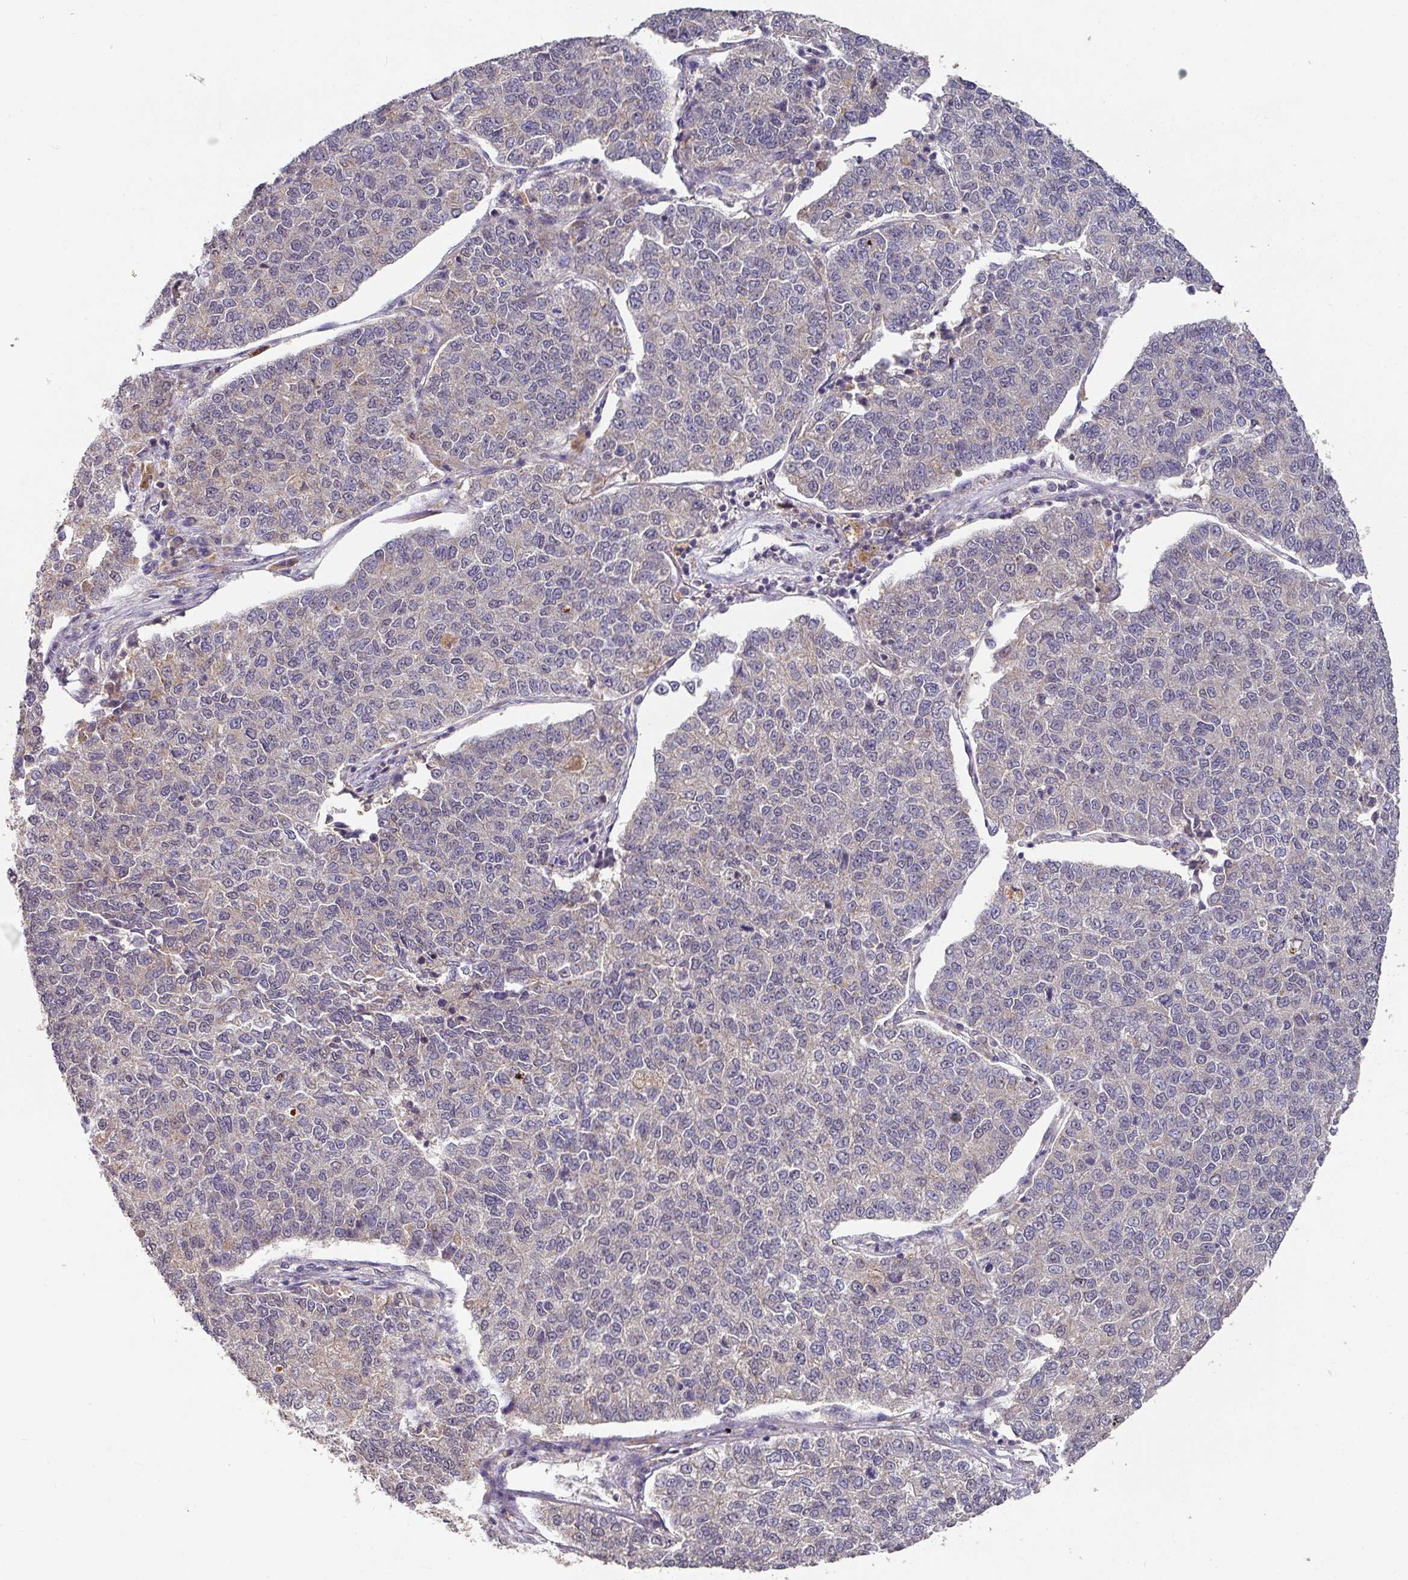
{"staining": {"intensity": "weak", "quantity": "<25%", "location": "cytoplasmic/membranous"}, "tissue": "lung cancer", "cell_type": "Tumor cells", "image_type": "cancer", "snomed": [{"axis": "morphology", "description": "Adenocarcinoma, NOS"}, {"axis": "topography", "description": "Lung"}], "caption": "Lung adenocarcinoma stained for a protein using IHC exhibits no staining tumor cells.", "gene": "EXTL3", "patient": {"sex": "male", "age": 49}}